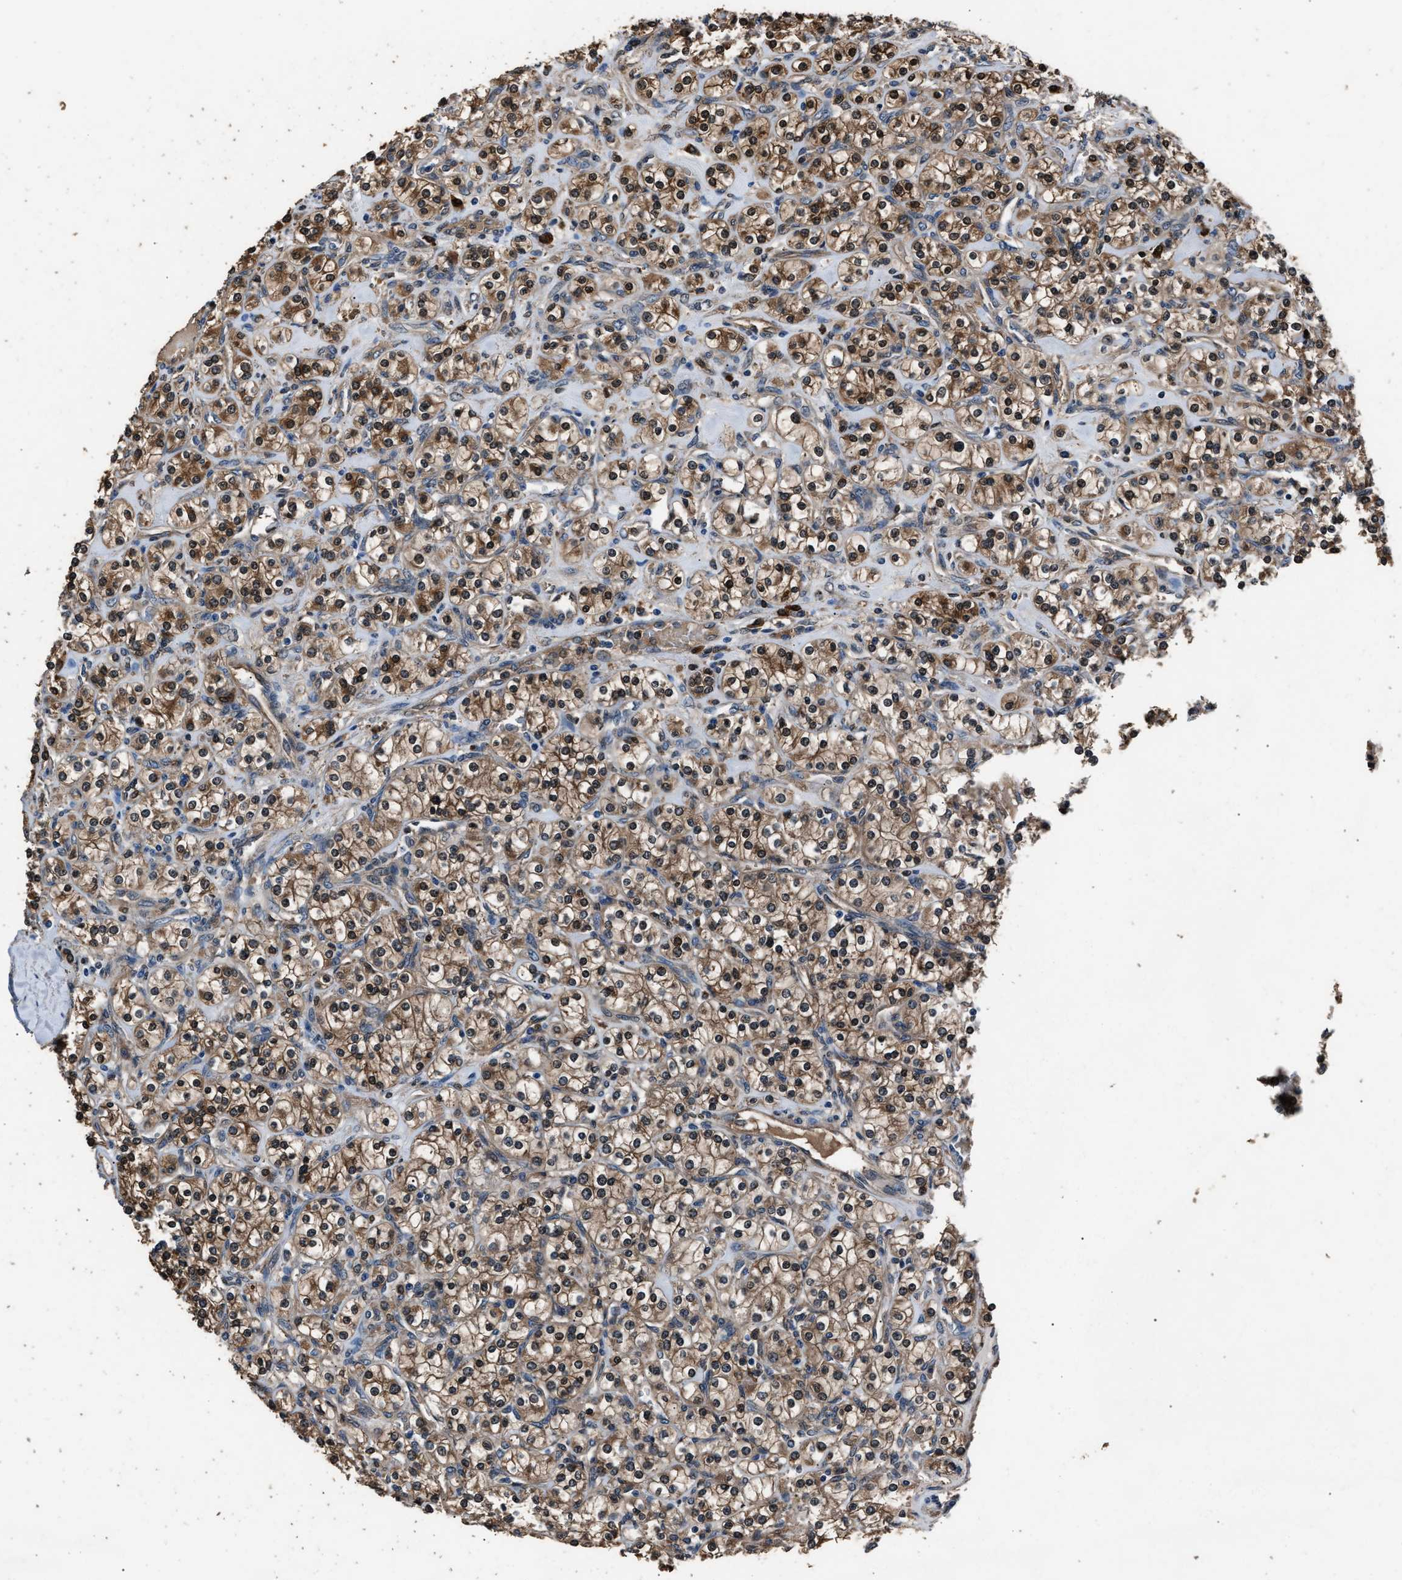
{"staining": {"intensity": "moderate", "quantity": ">75%", "location": "cytoplasmic/membranous,nuclear"}, "tissue": "renal cancer", "cell_type": "Tumor cells", "image_type": "cancer", "snomed": [{"axis": "morphology", "description": "Adenocarcinoma, NOS"}, {"axis": "topography", "description": "Kidney"}], "caption": "IHC of renal cancer shows medium levels of moderate cytoplasmic/membranous and nuclear positivity in approximately >75% of tumor cells.", "gene": "GSTP1", "patient": {"sex": "male", "age": 77}}